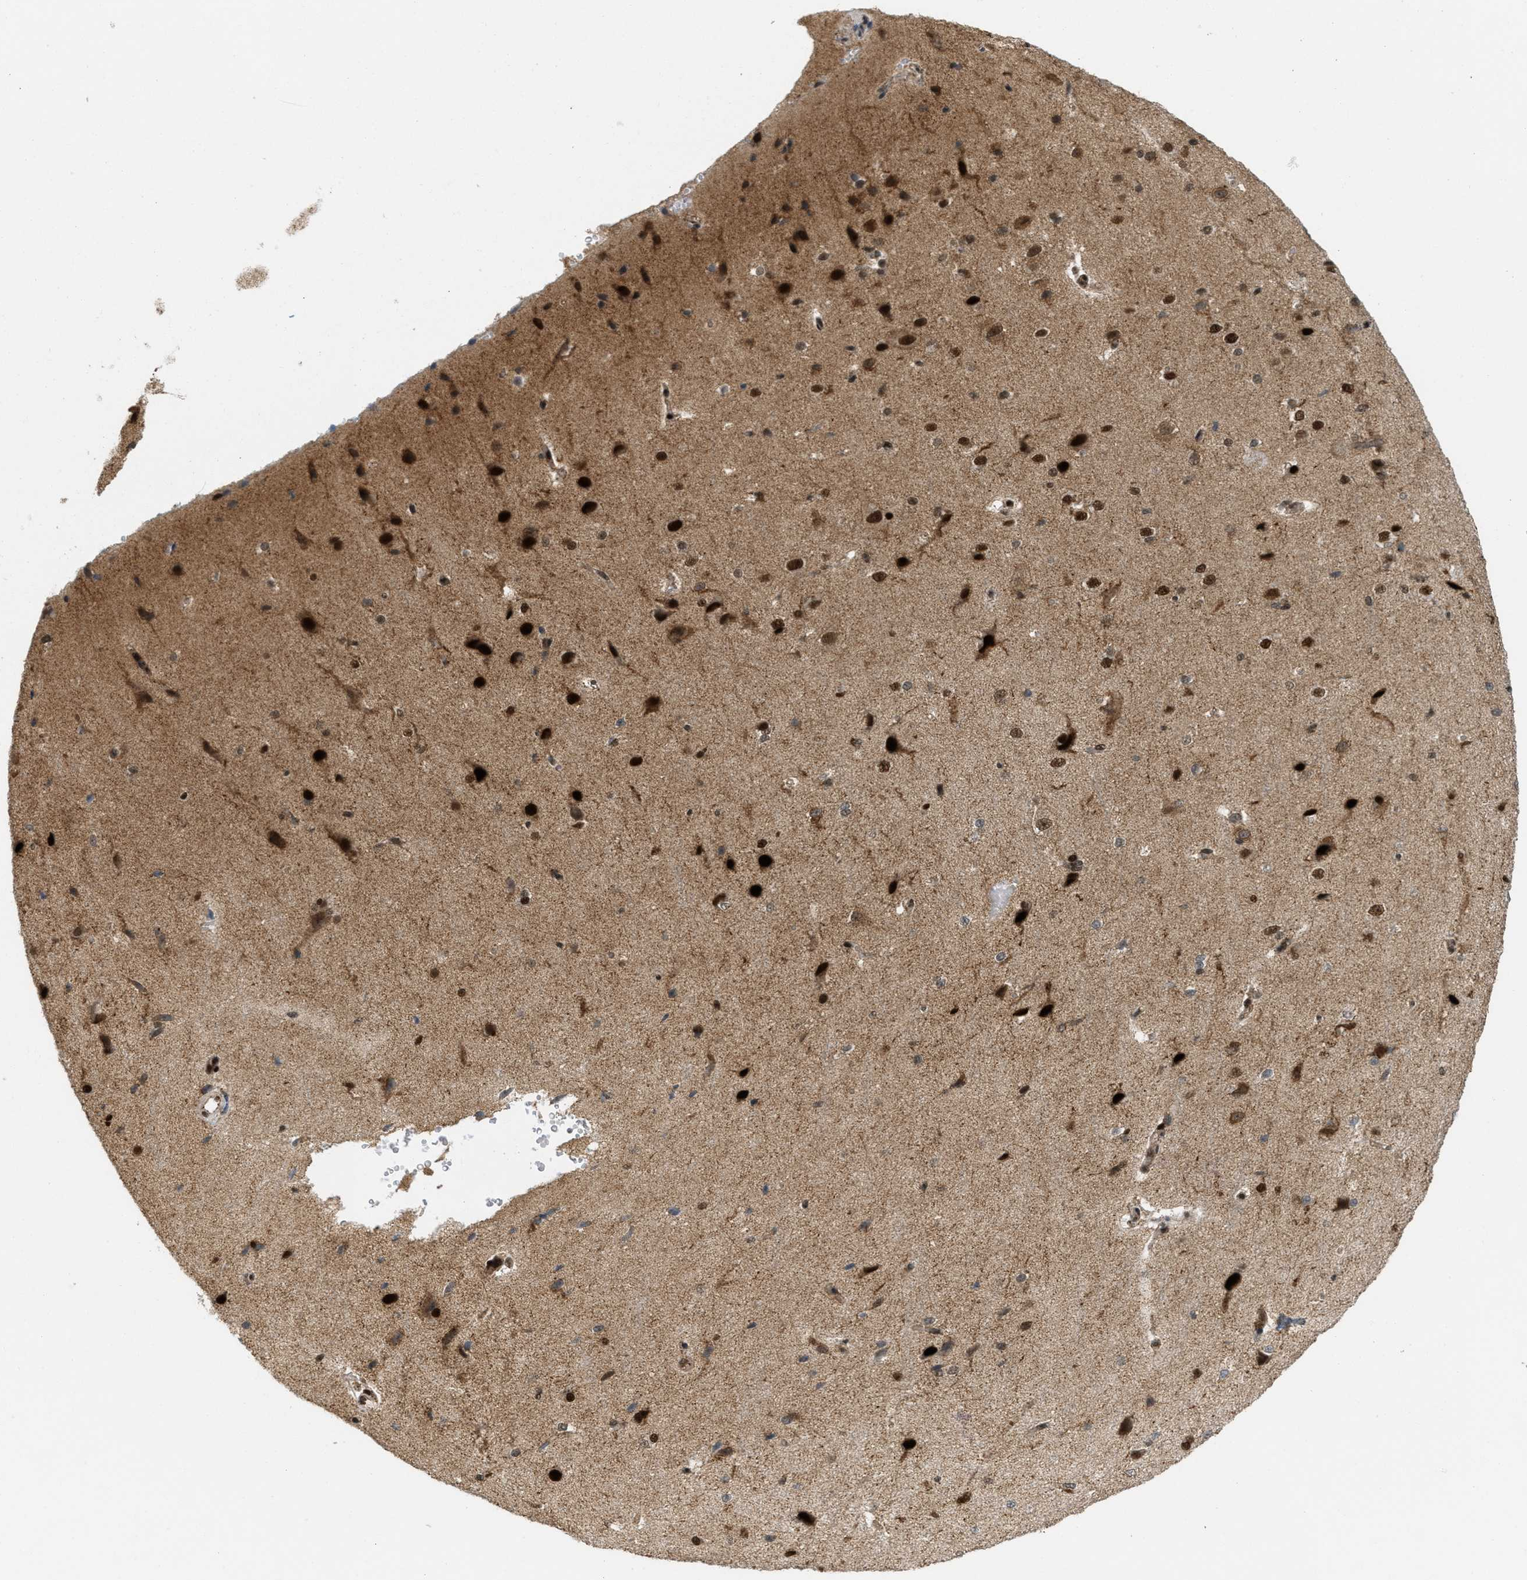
{"staining": {"intensity": "strong", "quantity": "25%-75%", "location": "cytoplasmic/membranous,nuclear"}, "tissue": "cerebral cortex", "cell_type": "Endothelial cells", "image_type": "normal", "snomed": [{"axis": "morphology", "description": "Normal tissue, NOS"}, {"axis": "morphology", "description": "Developmental malformation"}, {"axis": "topography", "description": "Cerebral cortex"}], "caption": "IHC (DAB) staining of unremarkable human cerebral cortex shows strong cytoplasmic/membranous,nuclear protein positivity in approximately 25%-75% of endothelial cells.", "gene": "TLK1", "patient": {"sex": "female", "age": 30}}